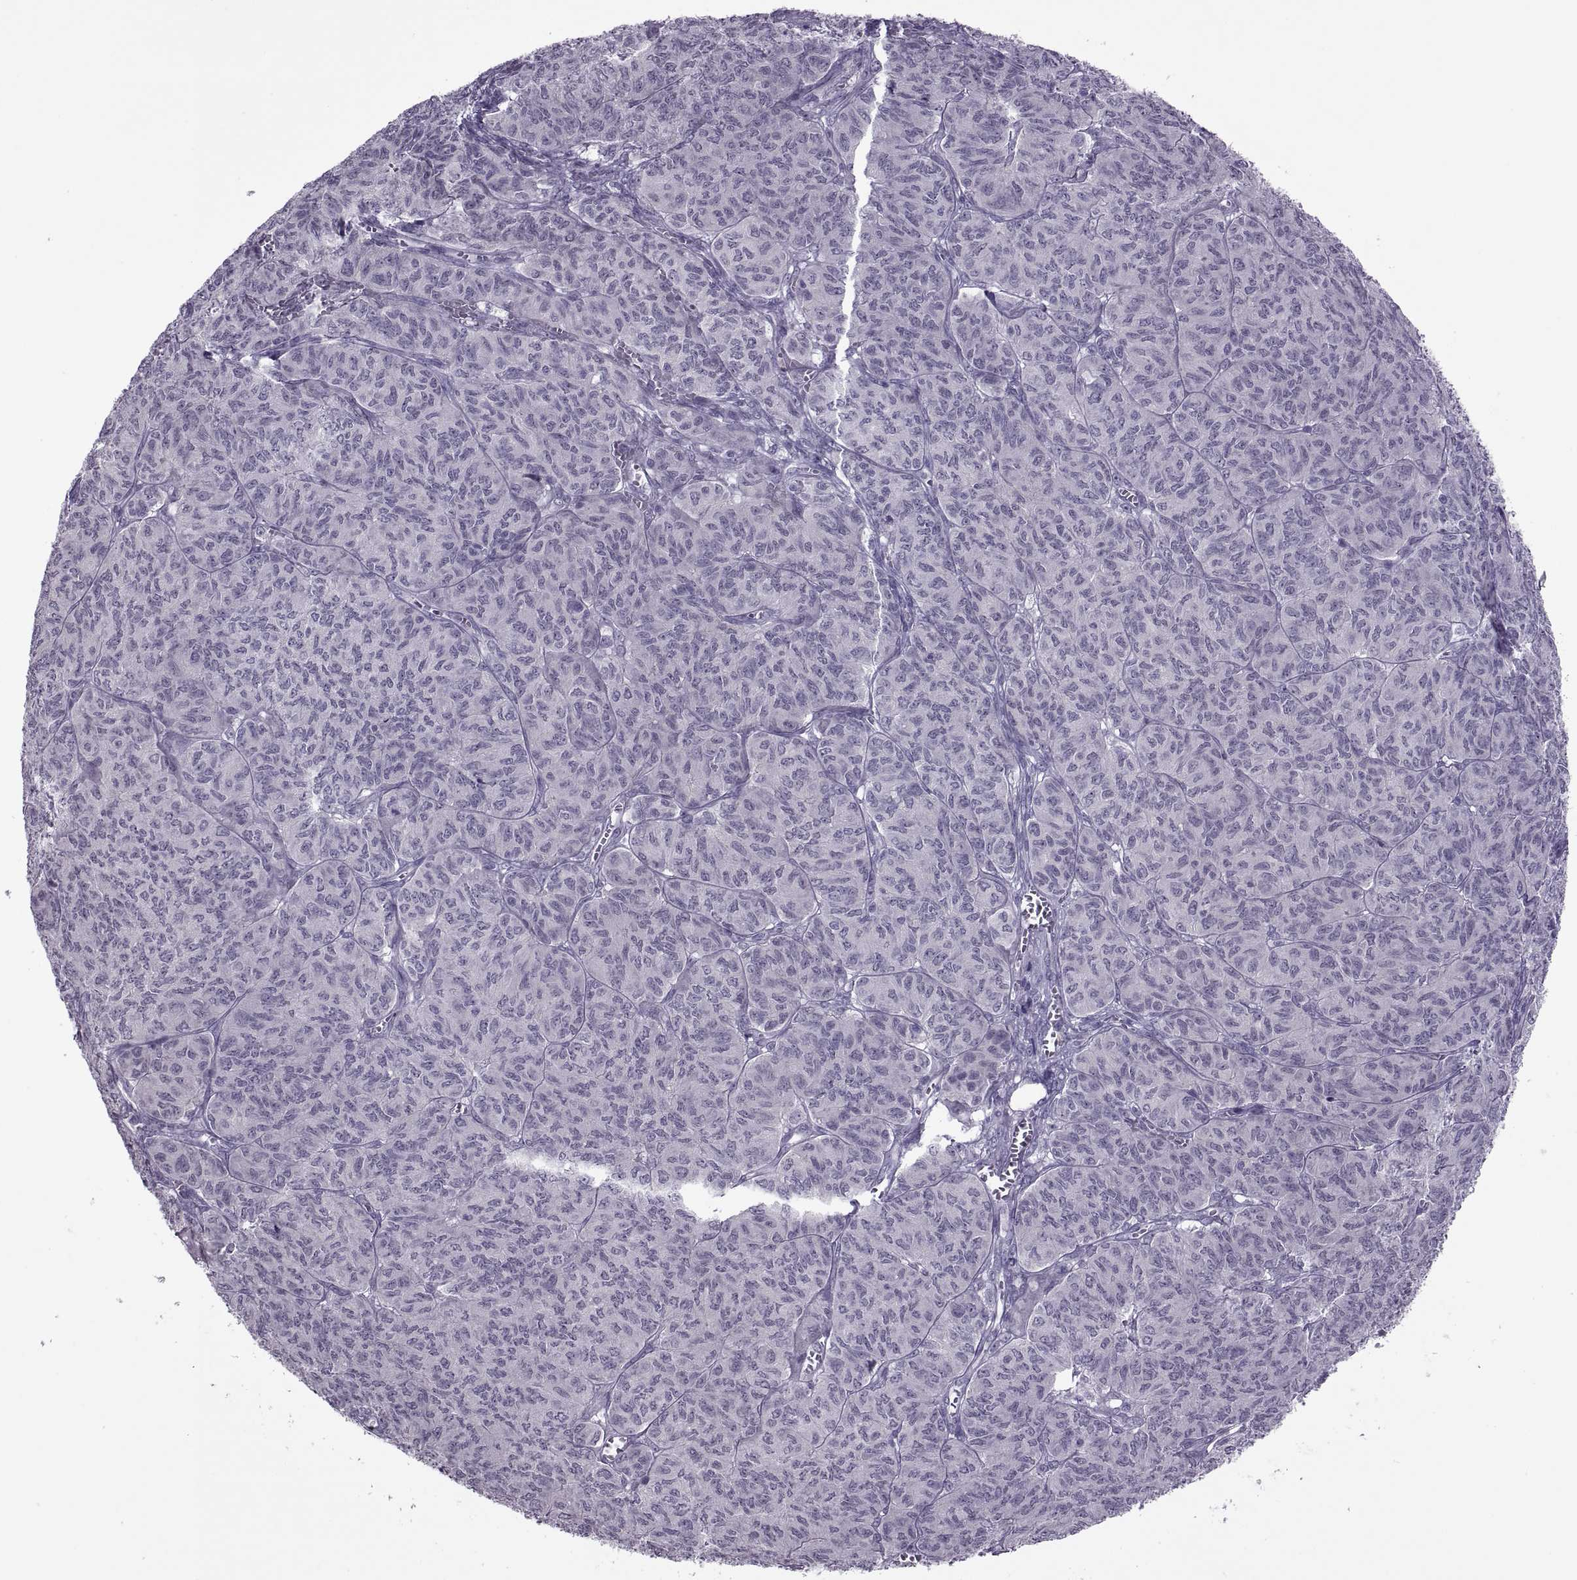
{"staining": {"intensity": "negative", "quantity": "none", "location": "none"}, "tissue": "ovarian cancer", "cell_type": "Tumor cells", "image_type": "cancer", "snomed": [{"axis": "morphology", "description": "Carcinoma, endometroid"}, {"axis": "topography", "description": "Ovary"}], "caption": "IHC of ovarian cancer displays no positivity in tumor cells.", "gene": "ODF3", "patient": {"sex": "female", "age": 80}}